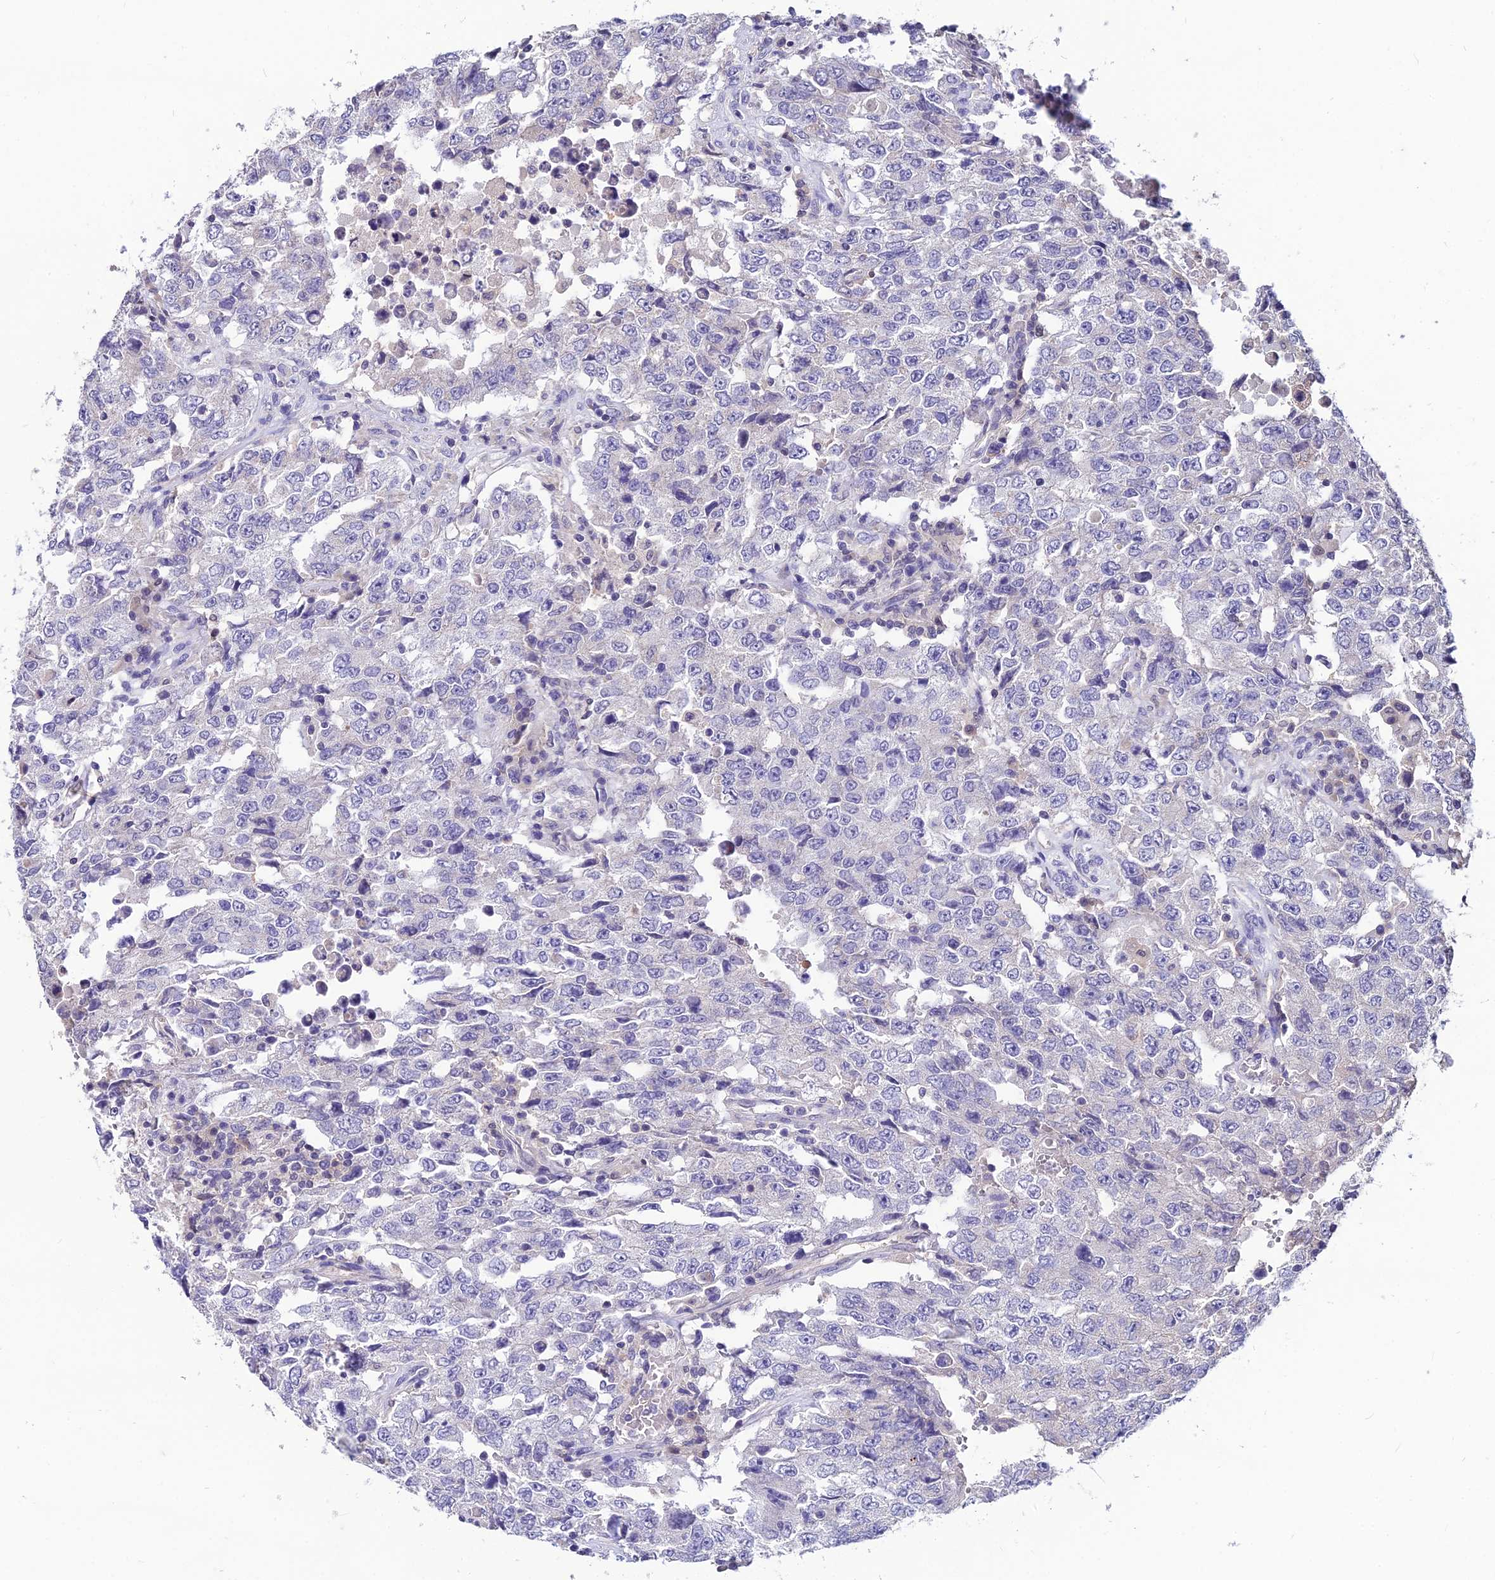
{"staining": {"intensity": "negative", "quantity": "none", "location": "none"}, "tissue": "testis cancer", "cell_type": "Tumor cells", "image_type": "cancer", "snomed": [{"axis": "morphology", "description": "Carcinoma, Embryonal, NOS"}, {"axis": "topography", "description": "Testis"}], "caption": "The photomicrograph shows no significant positivity in tumor cells of testis cancer (embryonal carcinoma).", "gene": "LGALS7", "patient": {"sex": "male", "age": 26}}